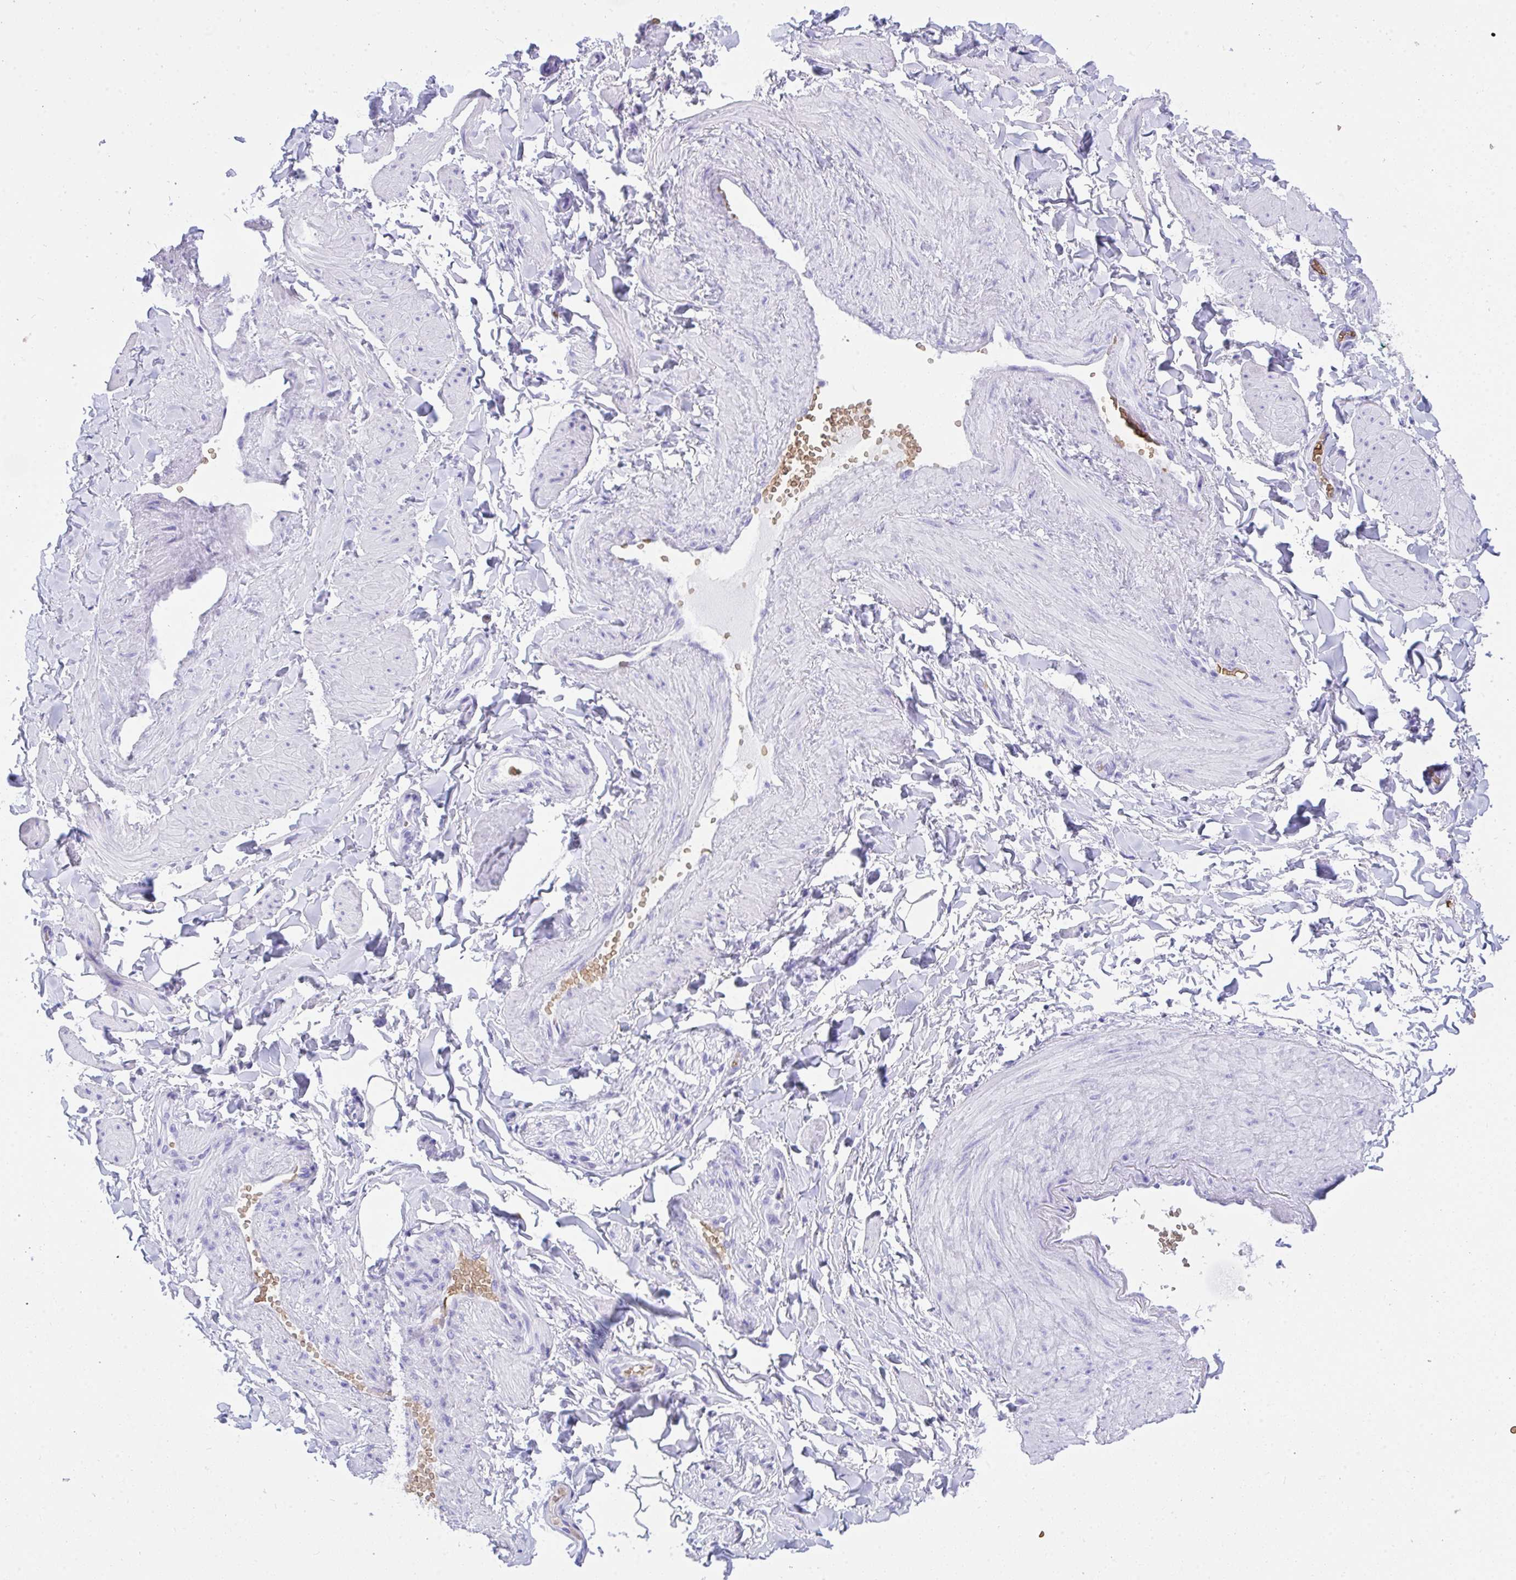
{"staining": {"intensity": "negative", "quantity": "none", "location": "none"}, "tissue": "adipose tissue", "cell_type": "Adipocytes", "image_type": "normal", "snomed": [{"axis": "morphology", "description": "Normal tissue, NOS"}, {"axis": "topography", "description": "Epididymis"}, {"axis": "topography", "description": "Peripheral nerve tissue"}], "caption": "Adipocytes are negative for protein expression in unremarkable human adipose tissue. Nuclei are stained in blue.", "gene": "ANK1", "patient": {"sex": "male", "age": 32}}